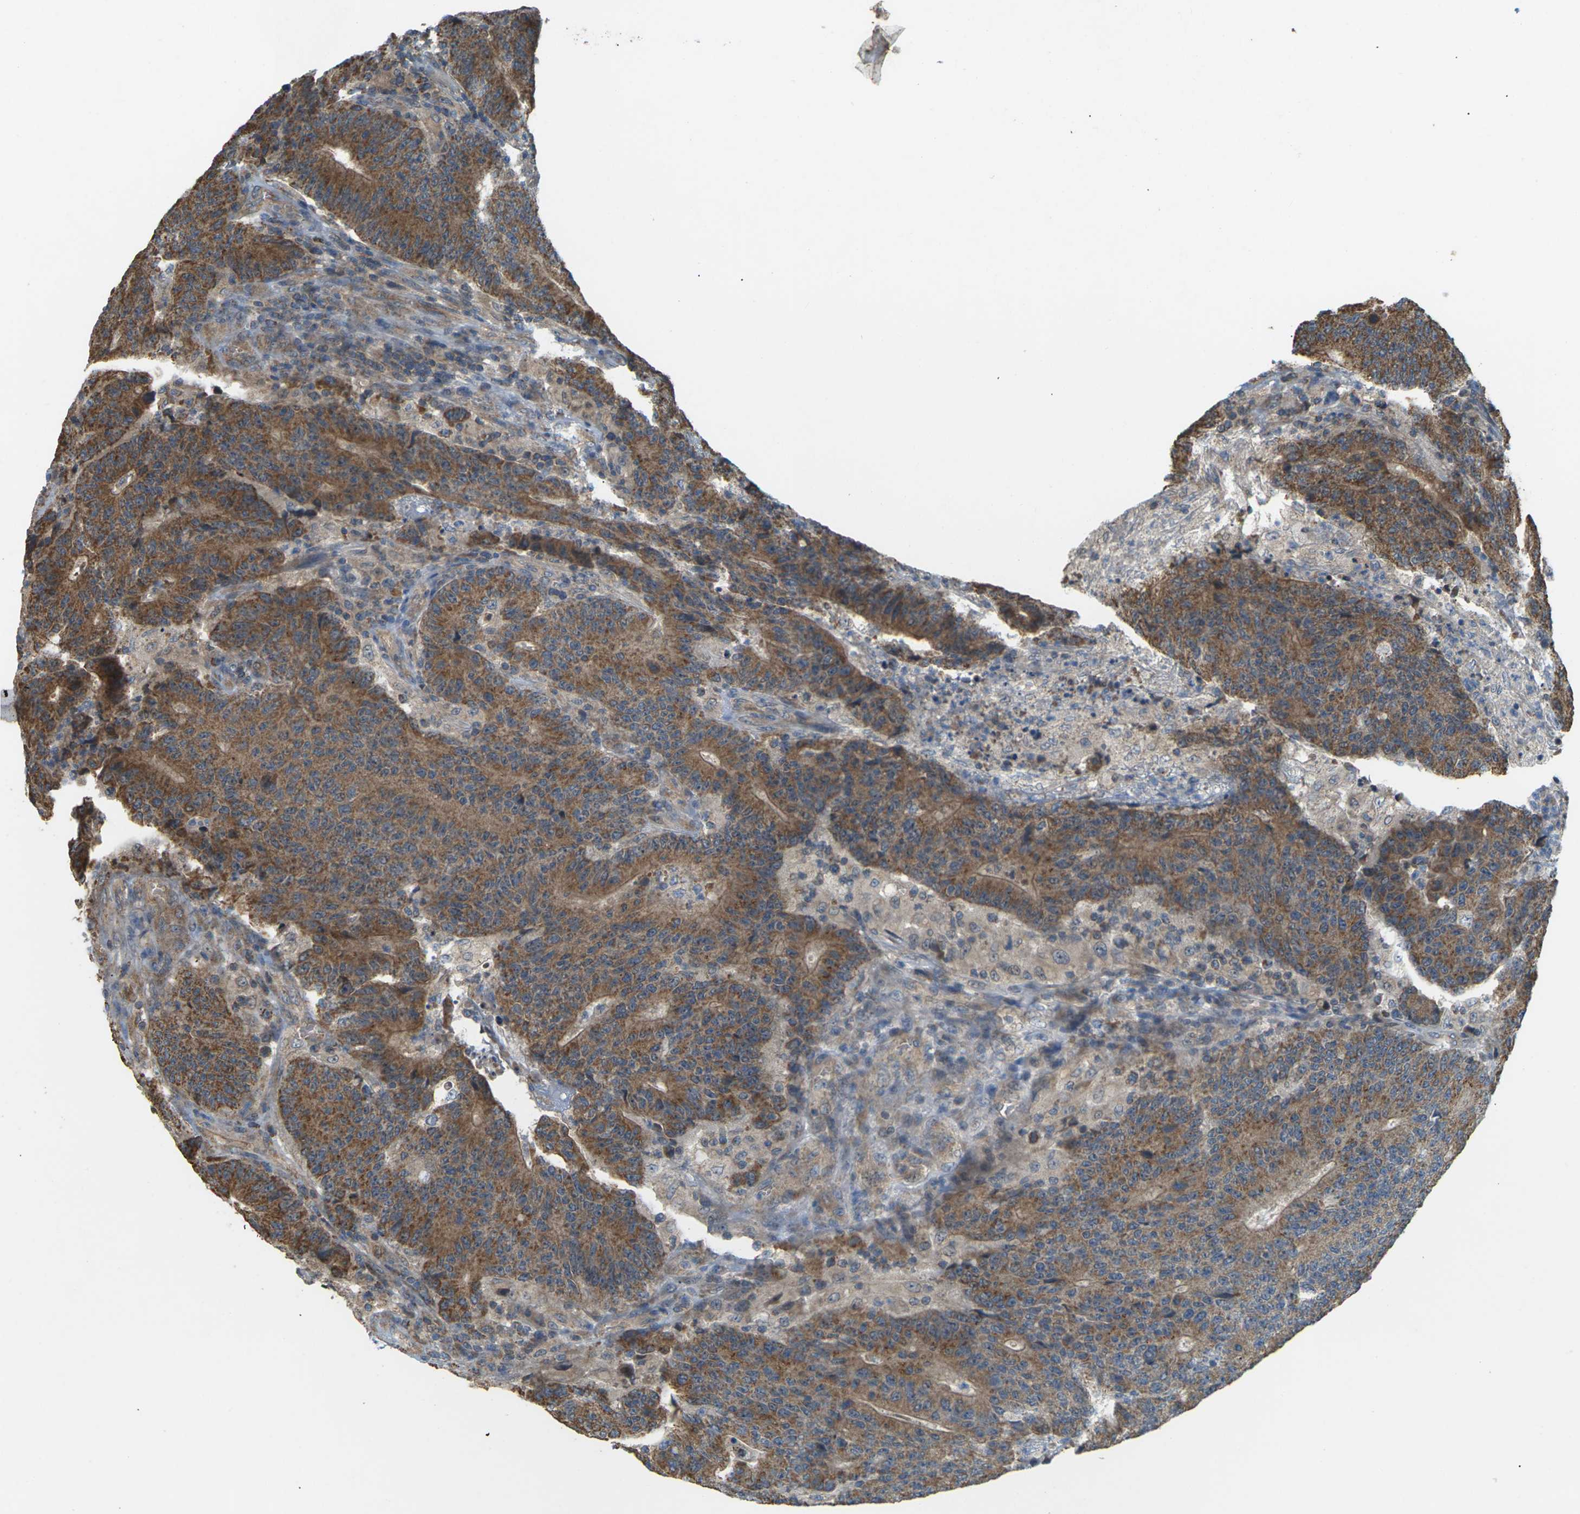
{"staining": {"intensity": "moderate", "quantity": ">75%", "location": "cytoplasmic/membranous"}, "tissue": "colorectal cancer", "cell_type": "Tumor cells", "image_type": "cancer", "snomed": [{"axis": "morphology", "description": "Normal tissue, NOS"}, {"axis": "morphology", "description": "Adenocarcinoma, NOS"}, {"axis": "topography", "description": "Colon"}], "caption": "Immunohistochemical staining of human colorectal adenocarcinoma demonstrates moderate cytoplasmic/membranous protein expression in approximately >75% of tumor cells.", "gene": "KSR1", "patient": {"sex": "female", "age": 75}}